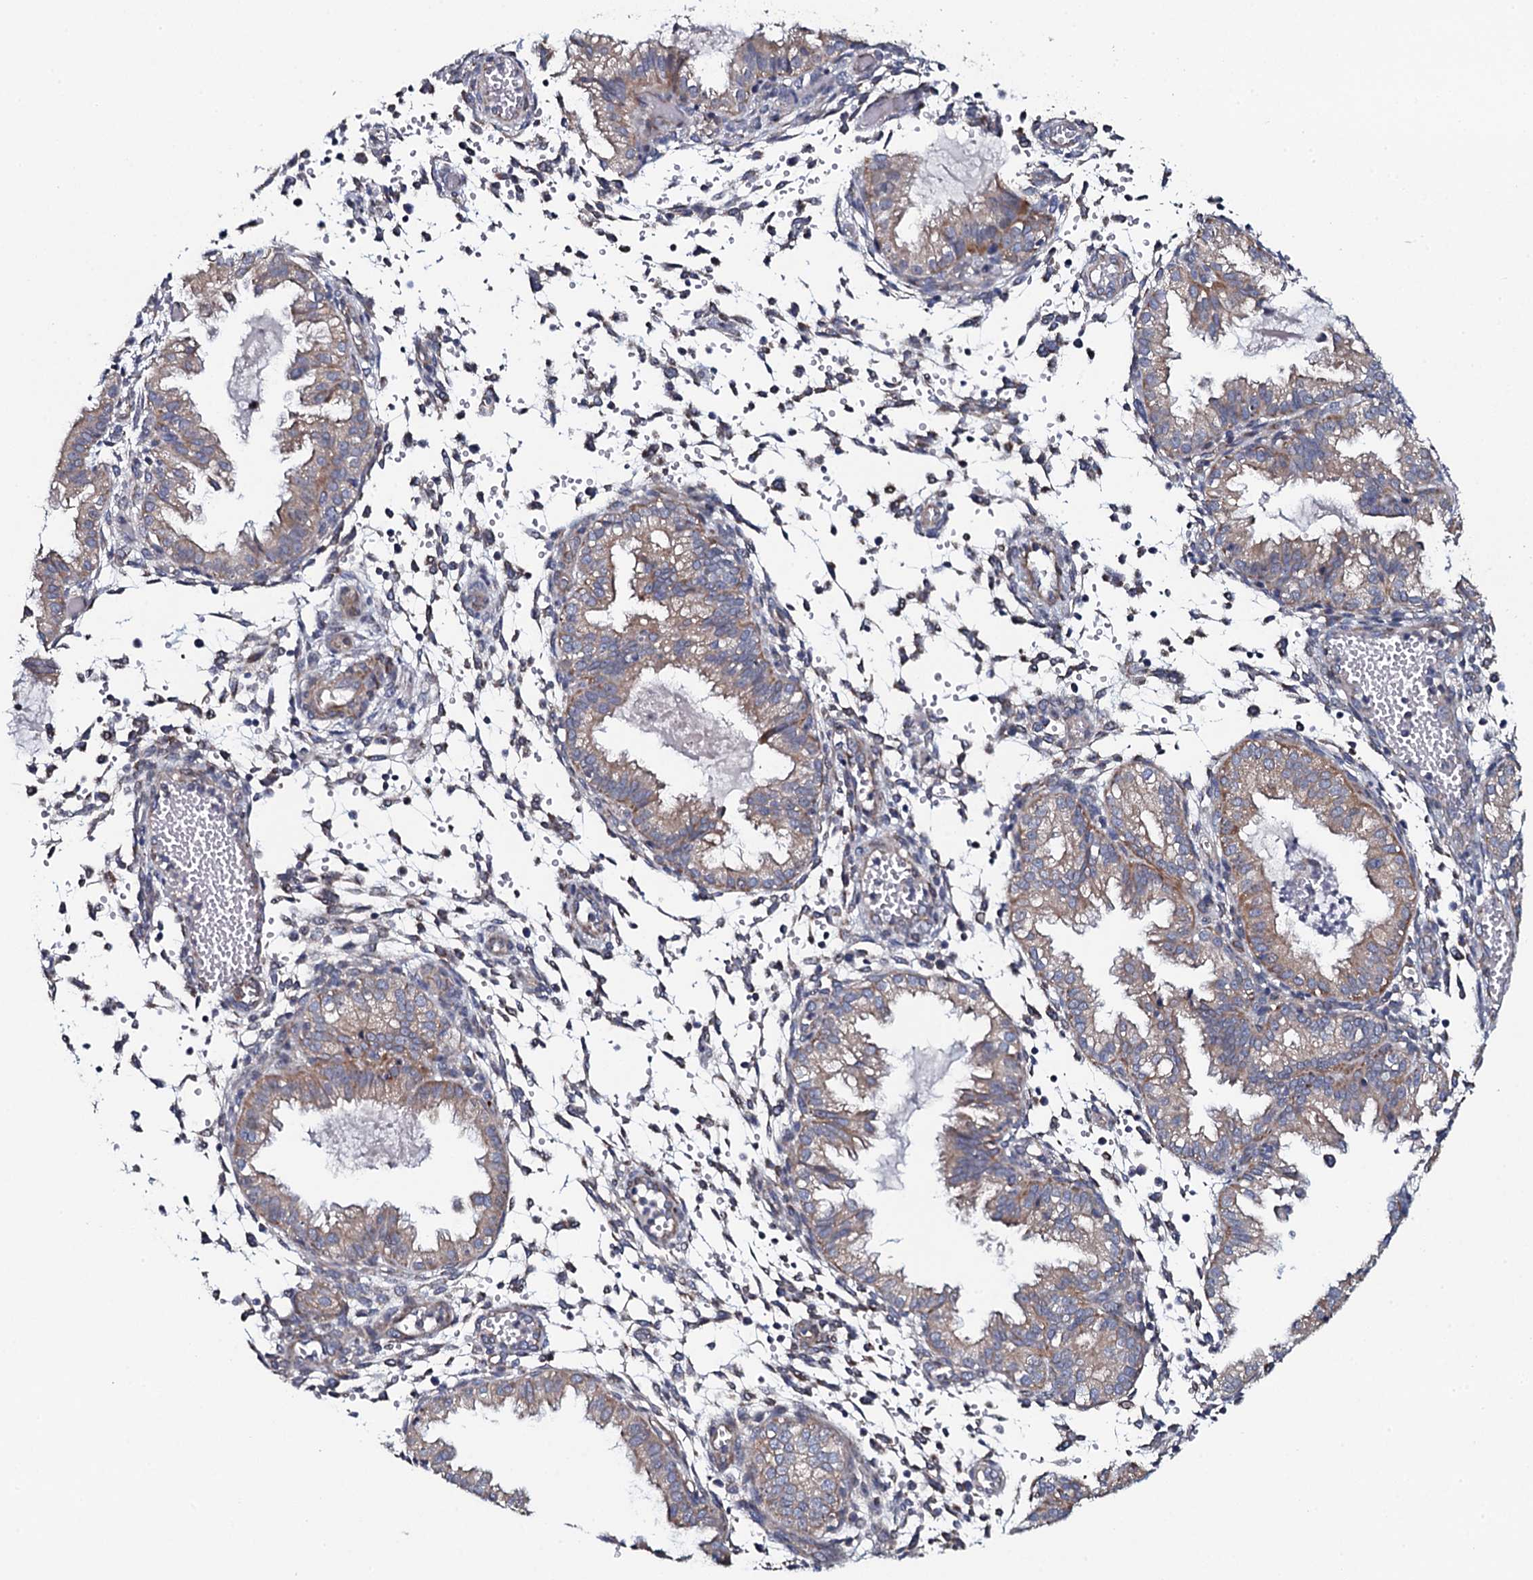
{"staining": {"intensity": "negative", "quantity": "none", "location": "none"}, "tissue": "endometrium", "cell_type": "Cells in endometrial stroma", "image_type": "normal", "snomed": [{"axis": "morphology", "description": "Normal tissue, NOS"}, {"axis": "topography", "description": "Endometrium"}], "caption": "IHC of benign human endometrium exhibits no positivity in cells in endometrial stroma. (Brightfield microscopy of DAB immunohistochemistry (IHC) at high magnification).", "gene": "KCTD4", "patient": {"sex": "female", "age": 33}}